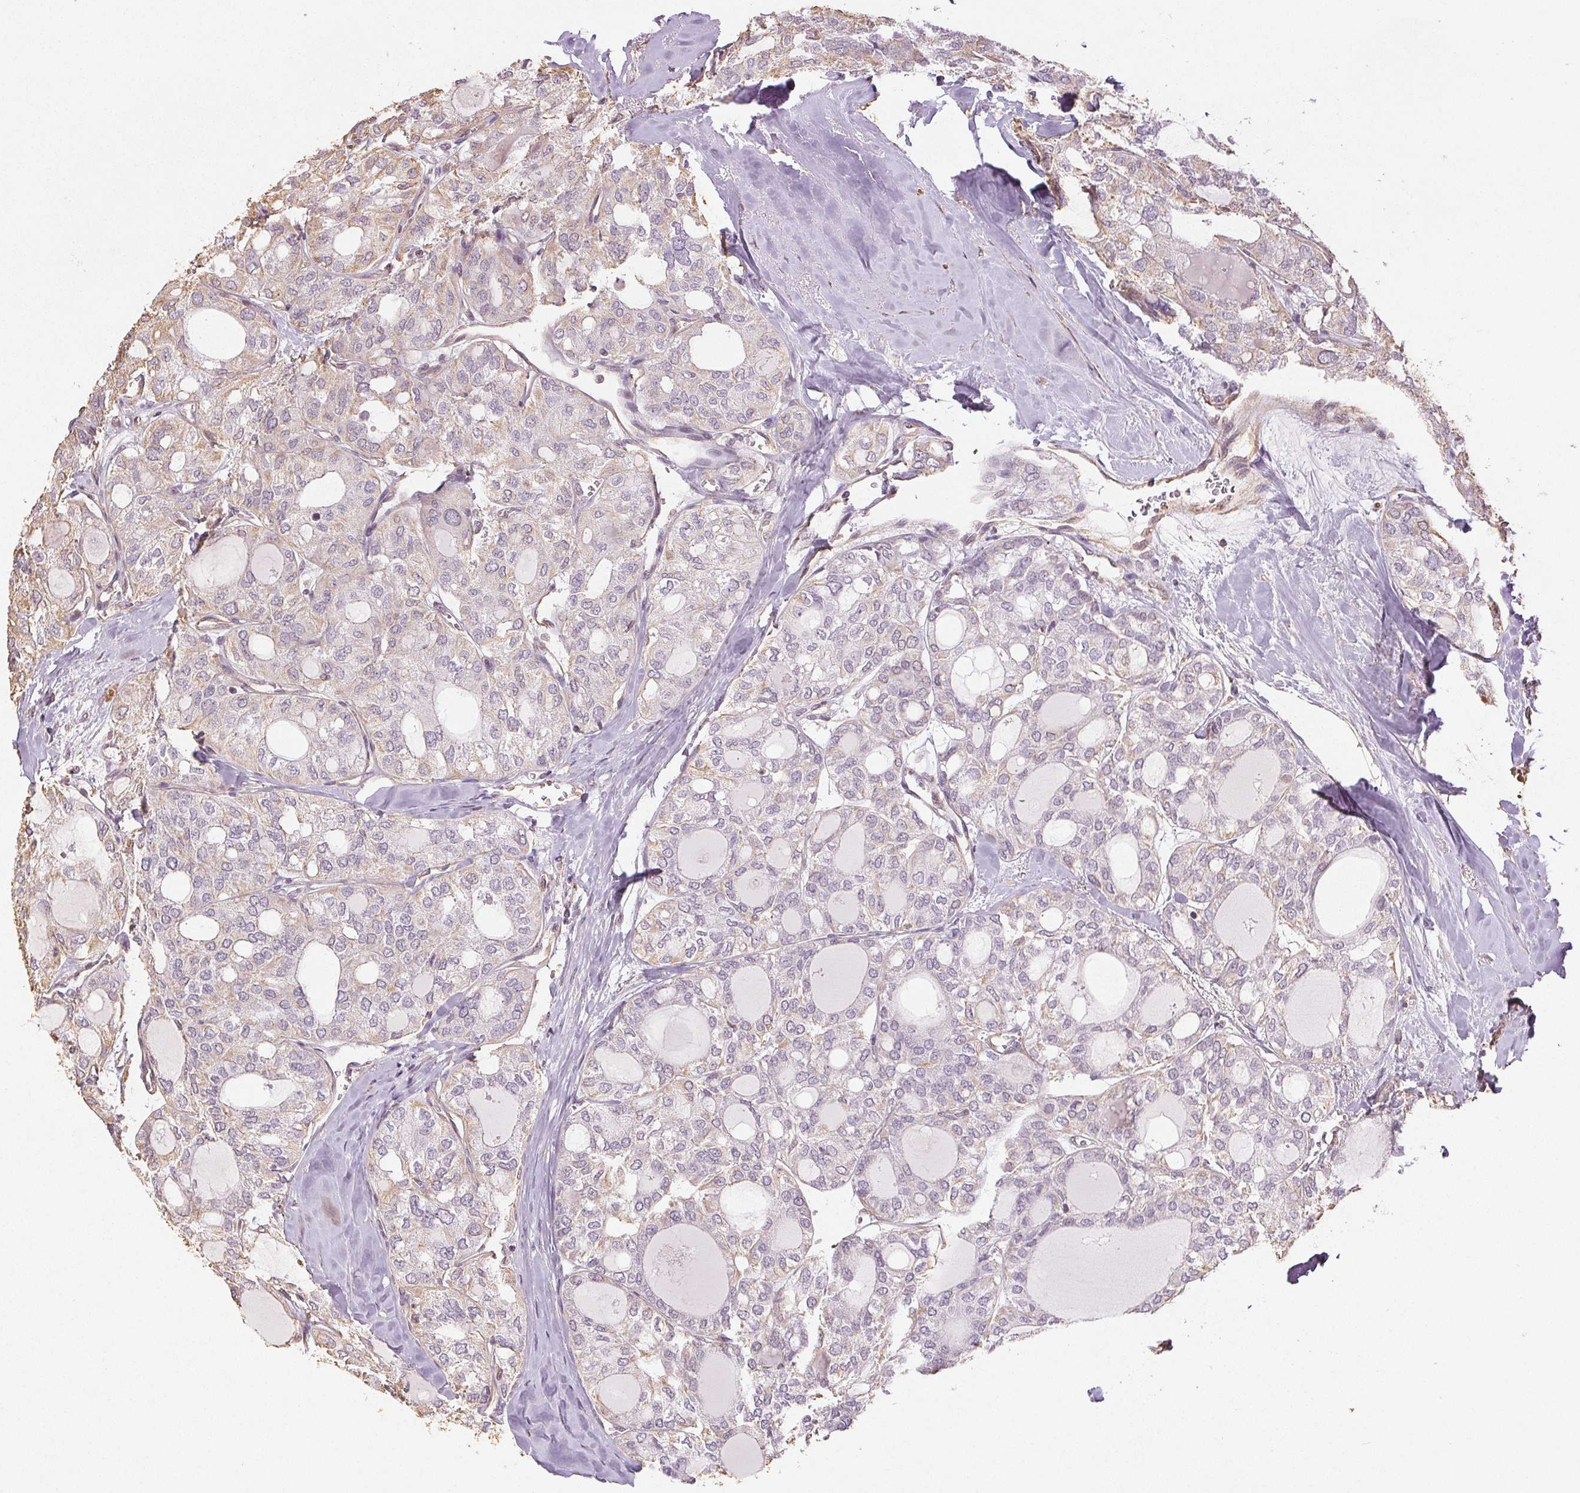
{"staining": {"intensity": "negative", "quantity": "none", "location": "none"}, "tissue": "thyroid cancer", "cell_type": "Tumor cells", "image_type": "cancer", "snomed": [{"axis": "morphology", "description": "Follicular adenoma carcinoma, NOS"}, {"axis": "topography", "description": "Thyroid gland"}], "caption": "IHC histopathology image of neoplastic tissue: human thyroid follicular adenoma carcinoma stained with DAB (3,3'-diaminobenzidine) reveals no significant protein positivity in tumor cells.", "gene": "COL7A1", "patient": {"sex": "male", "age": 75}}